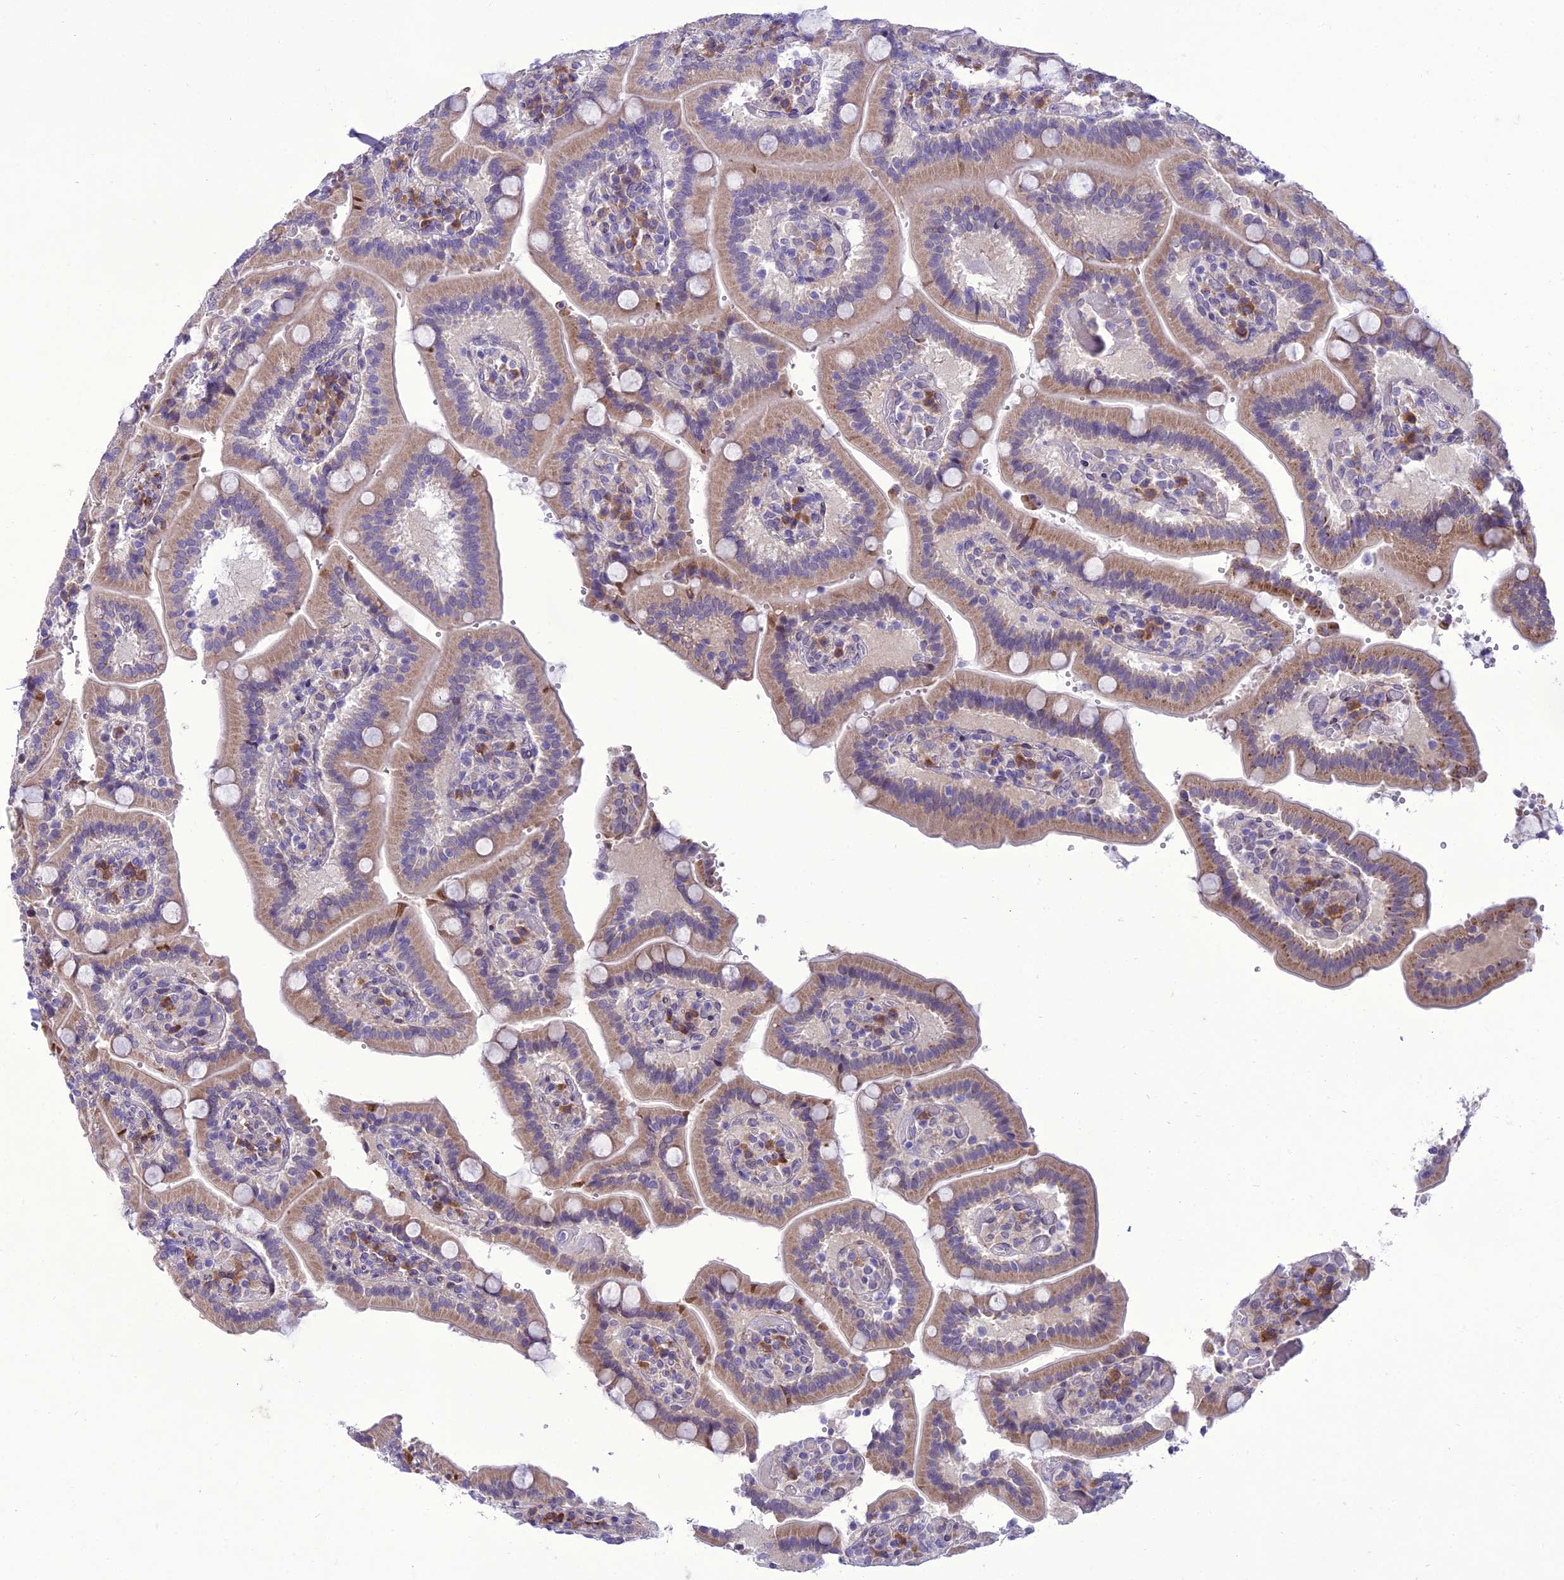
{"staining": {"intensity": "moderate", "quantity": ">75%", "location": "cytoplasmic/membranous"}, "tissue": "duodenum", "cell_type": "Glandular cells", "image_type": "normal", "snomed": [{"axis": "morphology", "description": "Normal tissue, NOS"}, {"axis": "topography", "description": "Duodenum"}], "caption": "Duodenum stained with immunohistochemistry demonstrates moderate cytoplasmic/membranous positivity in approximately >75% of glandular cells. Using DAB (brown) and hematoxylin (blue) stains, captured at high magnification using brightfield microscopy.", "gene": "NEURL2", "patient": {"sex": "female", "age": 62}}